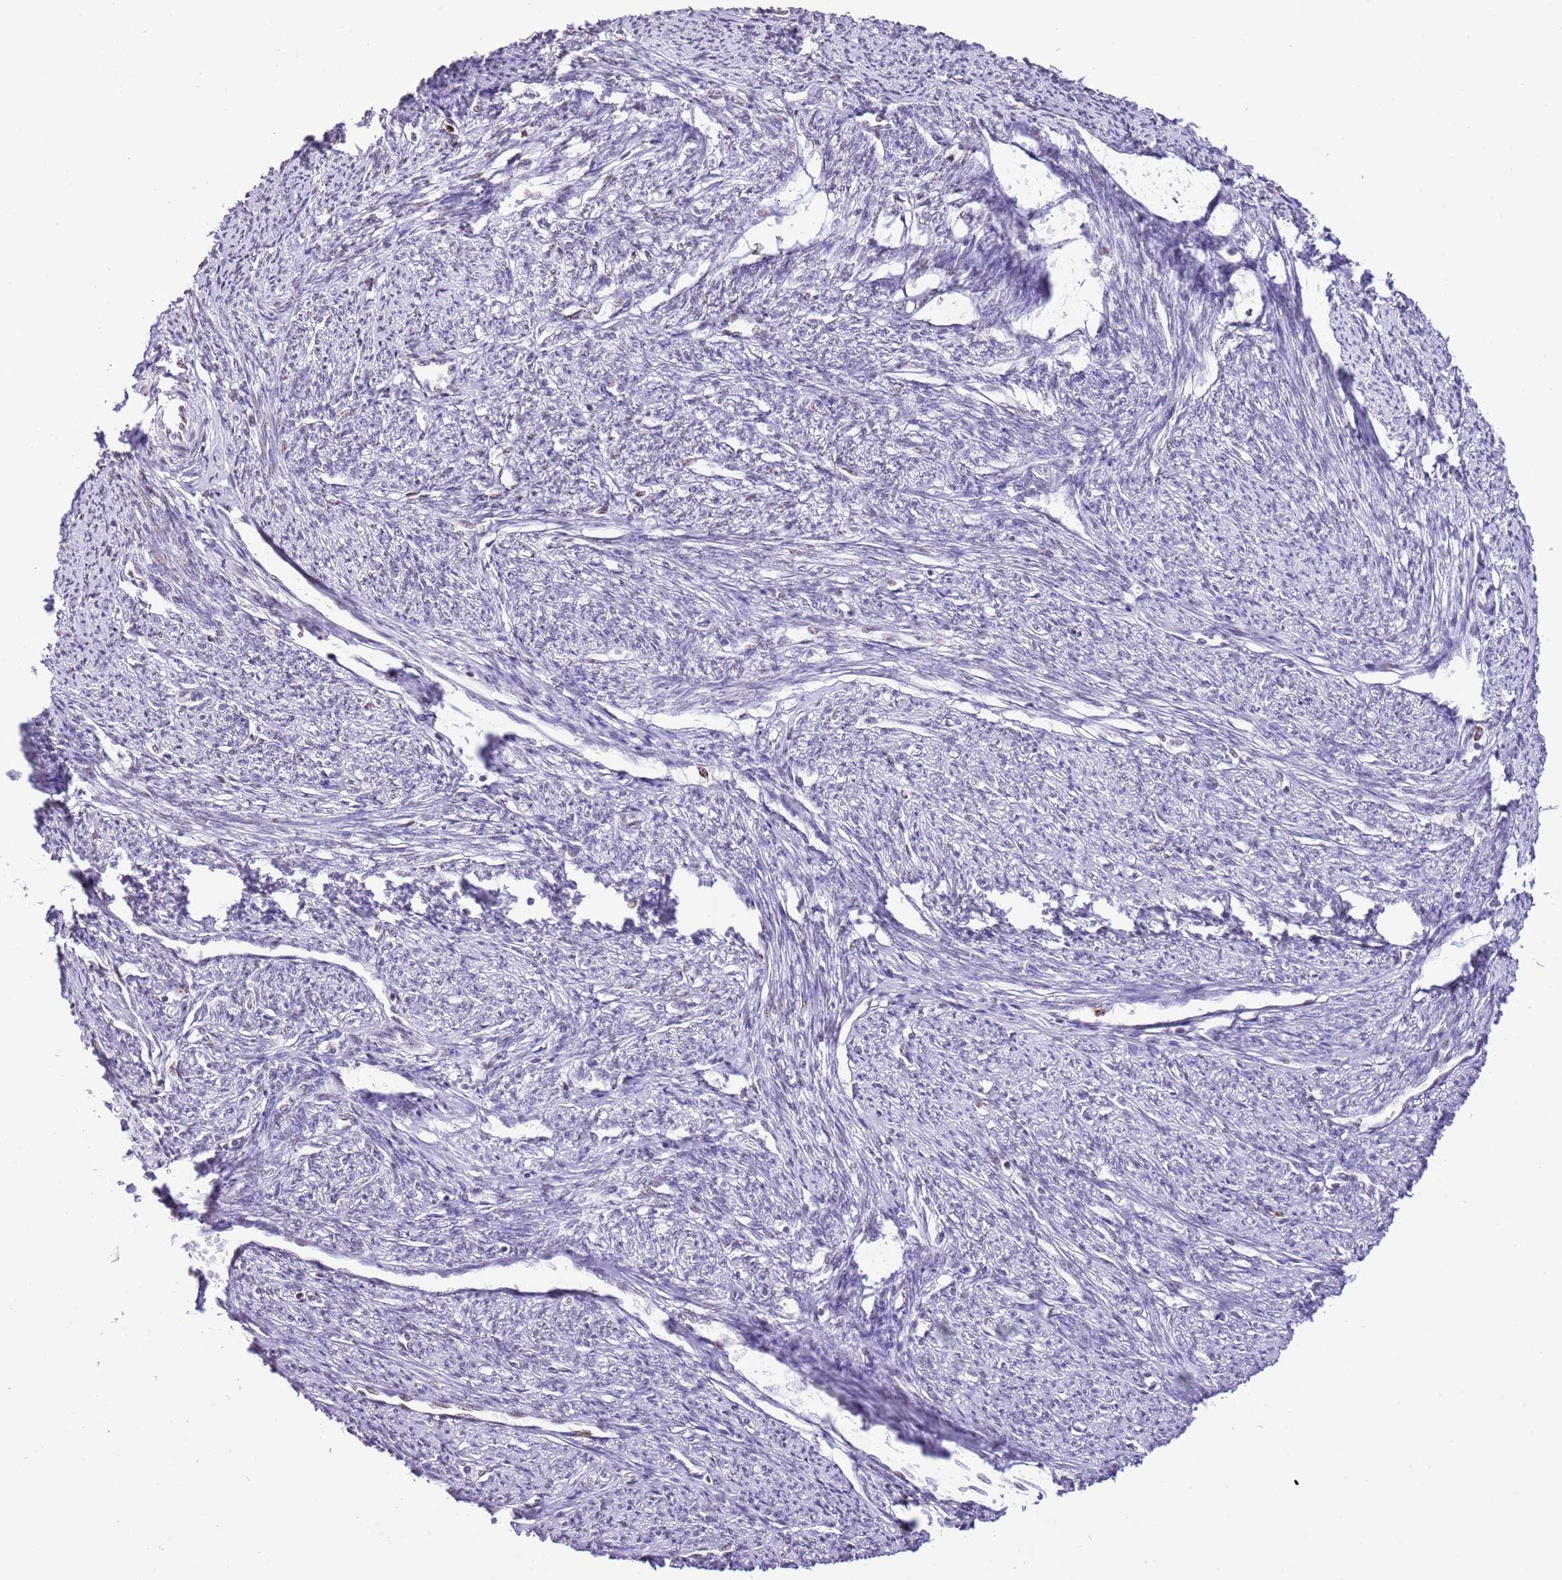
{"staining": {"intensity": "weak", "quantity": "<25%", "location": "nuclear"}, "tissue": "smooth muscle", "cell_type": "Smooth muscle cells", "image_type": "normal", "snomed": [{"axis": "morphology", "description": "Normal tissue, NOS"}, {"axis": "topography", "description": "Smooth muscle"}, {"axis": "topography", "description": "Uterus"}], "caption": "Normal smooth muscle was stained to show a protein in brown. There is no significant positivity in smooth muscle cells. (Brightfield microscopy of DAB (3,3'-diaminobenzidine) immunohistochemistry at high magnification).", "gene": "PRR15", "patient": {"sex": "female", "age": 59}}